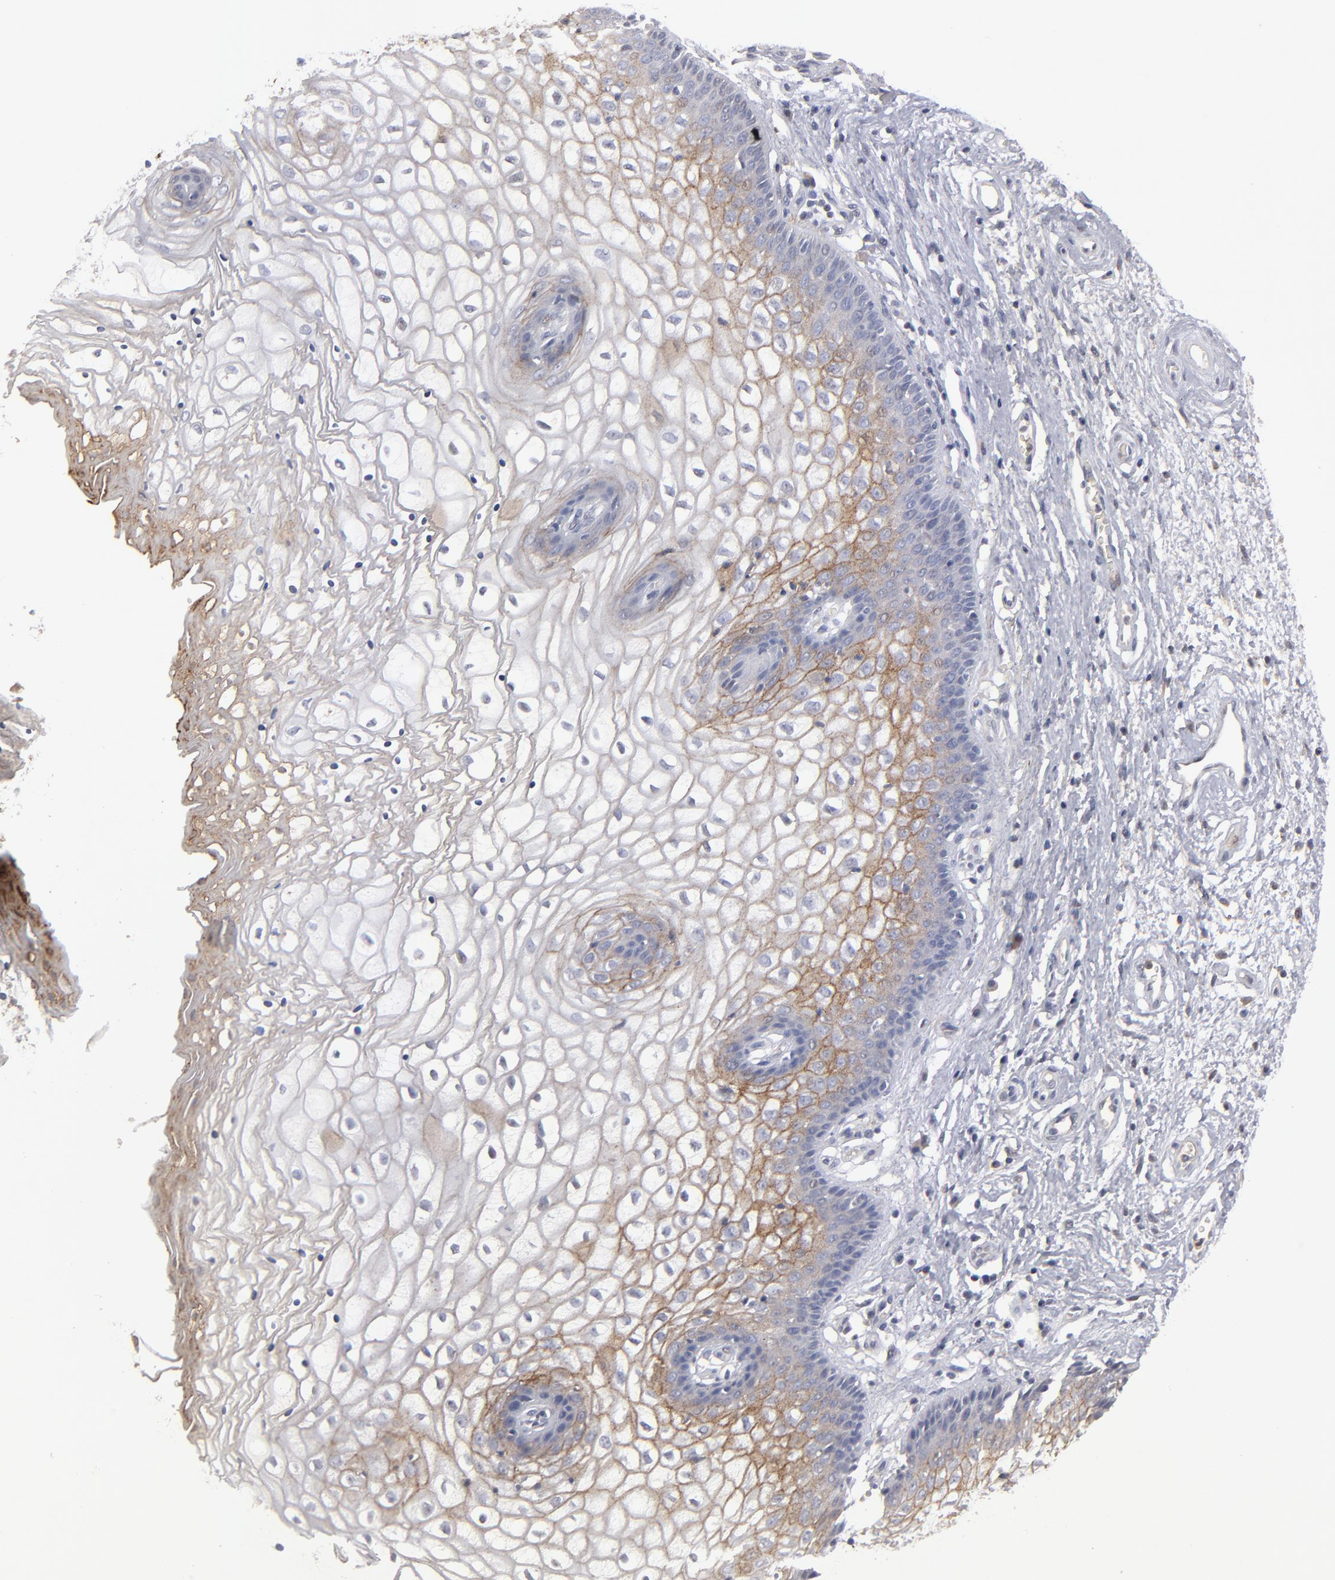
{"staining": {"intensity": "weak", "quantity": "25%-75%", "location": "cytoplasmic/membranous"}, "tissue": "vagina", "cell_type": "Squamous epithelial cells", "image_type": "normal", "snomed": [{"axis": "morphology", "description": "Normal tissue, NOS"}, {"axis": "topography", "description": "Vagina"}], "caption": "Human vagina stained for a protein (brown) reveals weak cytoplasmic/membranous positive staining in about 25%-75% of squamous epithelial cells.", "gene": "GPM6B", "patient": {"sex": "female", "age": 34}}